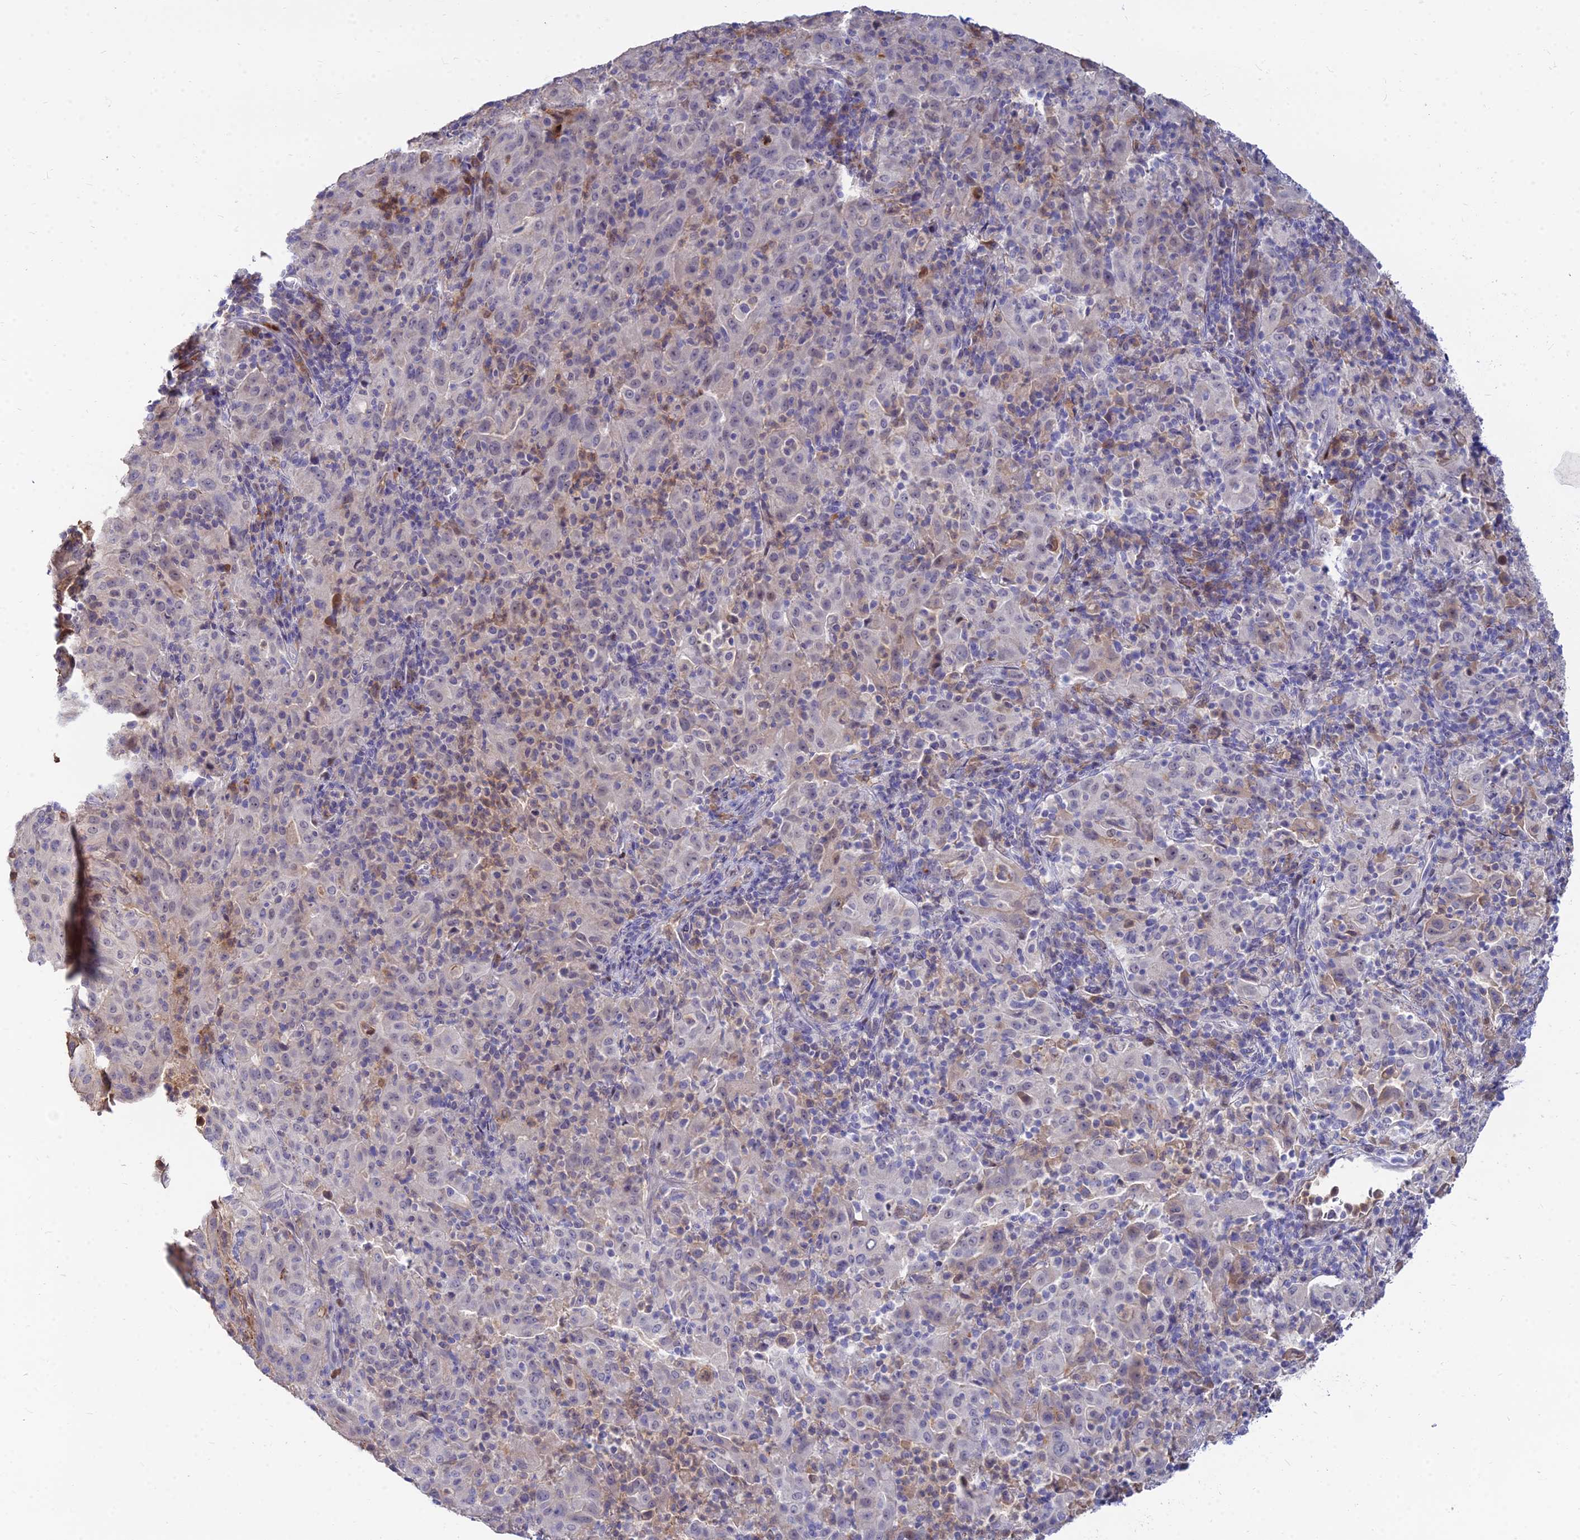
{"staining": {"intensity": "weak", "quantity": "<25%", "location": "cytoplasmic/membranous"}, "tissue": "pancreatic cancer", "cell_type": "Tumor cells", "image_type": "cancer", "snomed": [{"axis": "morphology", "description": "Adenocarcinoma, NOS"}, {"axis": "topography", "description": "Pancreas"}], "caption": "Immunohistochemistry (IHC) image of adenocarcinoma (pancreatic) stained for a protein (brown), which reveals no positivity in tumor cells.", "gene": "GOLGA6D", "patient": {"sex": "male", "age": 63}}